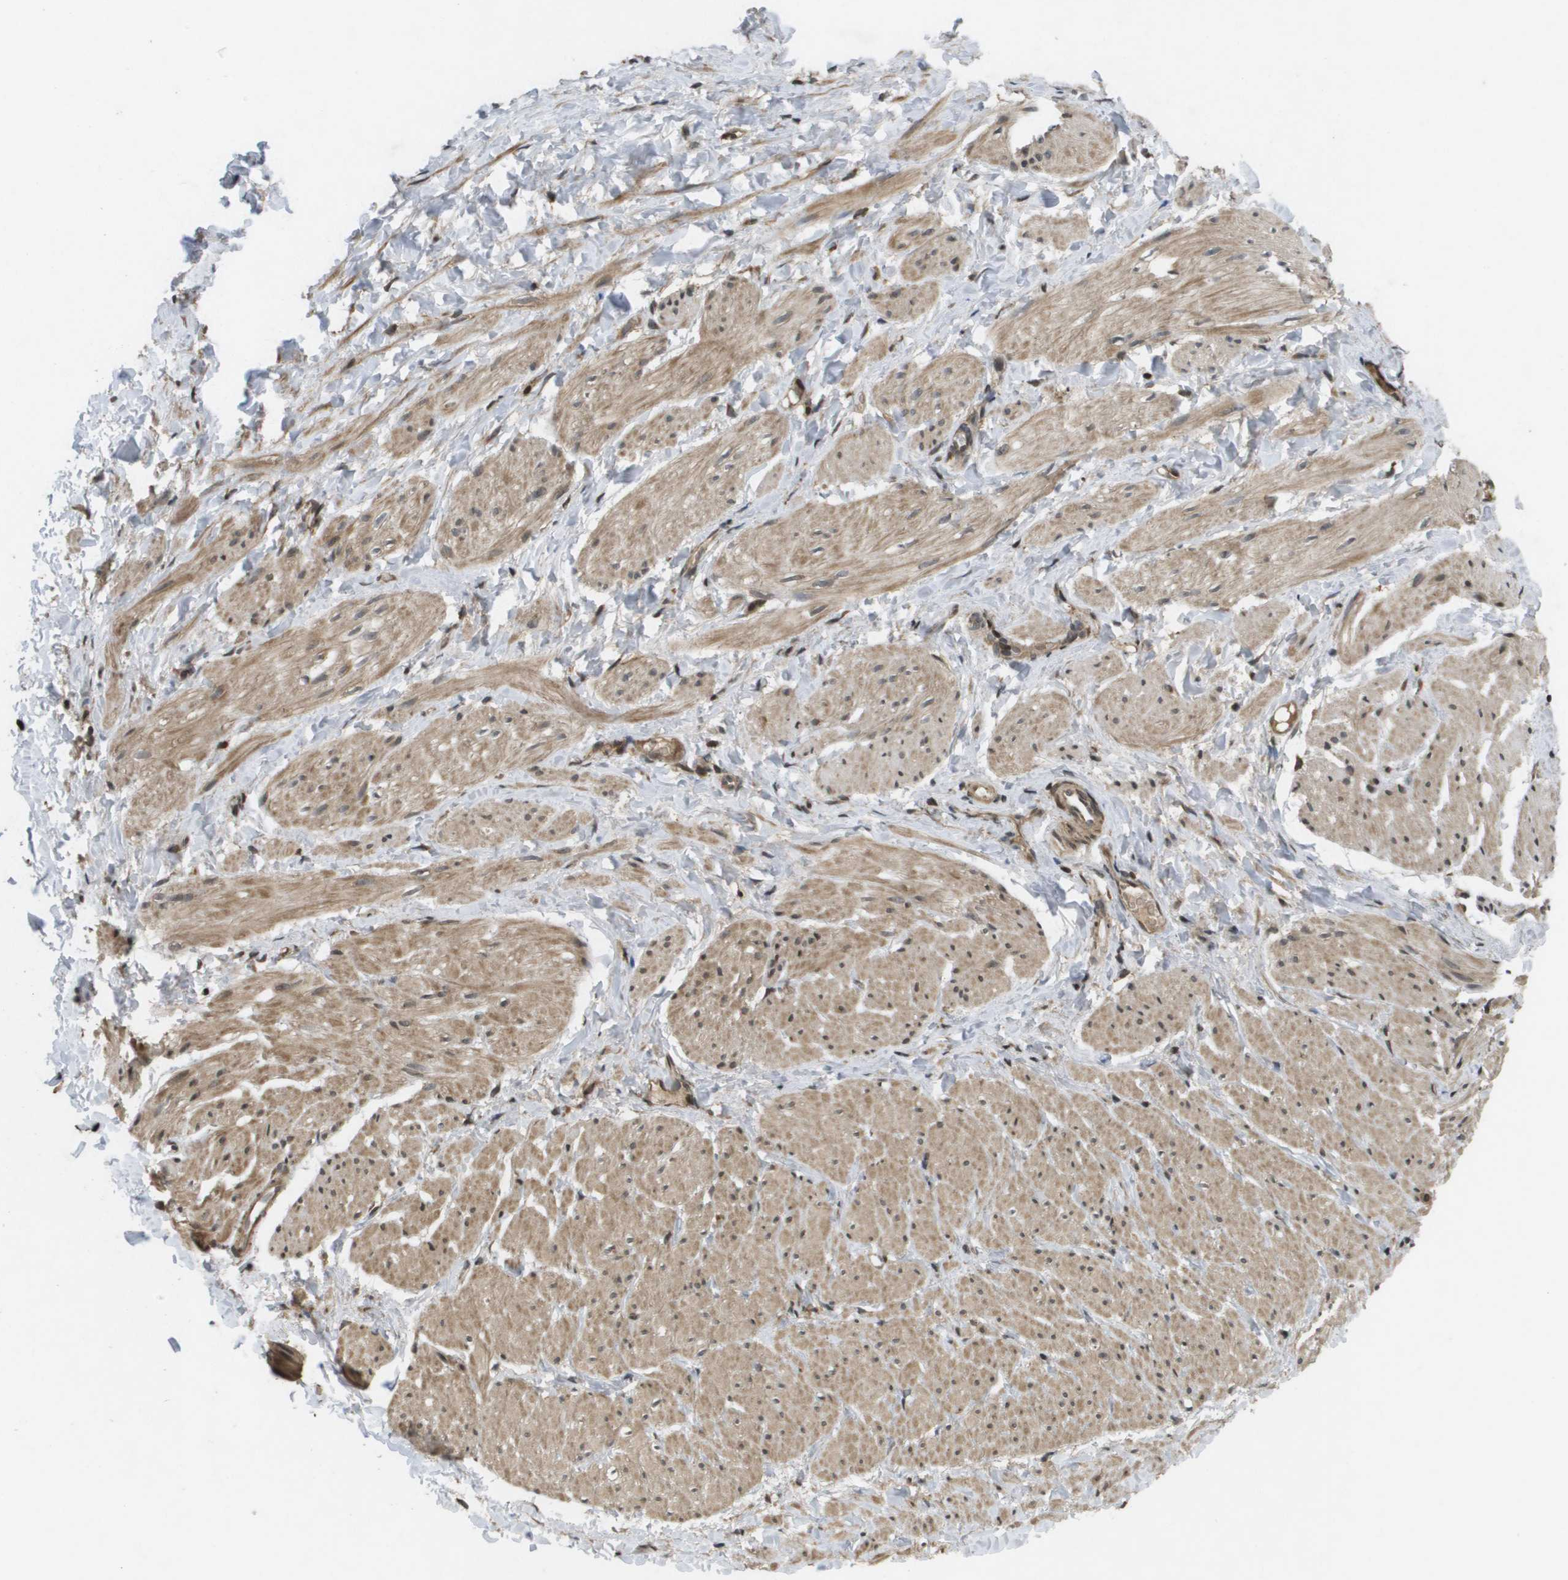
{"staining": {"intensity": "weak", "quantity": ">75%", "location": "cytoplasmic/membranous"}, "tissue": "smooth muscle", "cell_type": "Smooth muscle cells", "image_type": "normal", "snomed": [{"axis": "morphology", "description": "Normal tissue, NOS"}, {"axis": "topography", "description": "Smooth muscle"}], "caption": "A histopathology image of smooth muscle stained for a protein exhibits weak cytoplasmic/membranous brown staining in smooth muscle cells. The staining was performed using DAB (3,3'-diaminobenzidine) to visualize the protein expression in brown, while the nuclei were stained in blue with hematoxylin (Magnification: 20x).", "gene": "KIF11", "patient": {"sex": "male", "age": 16}}